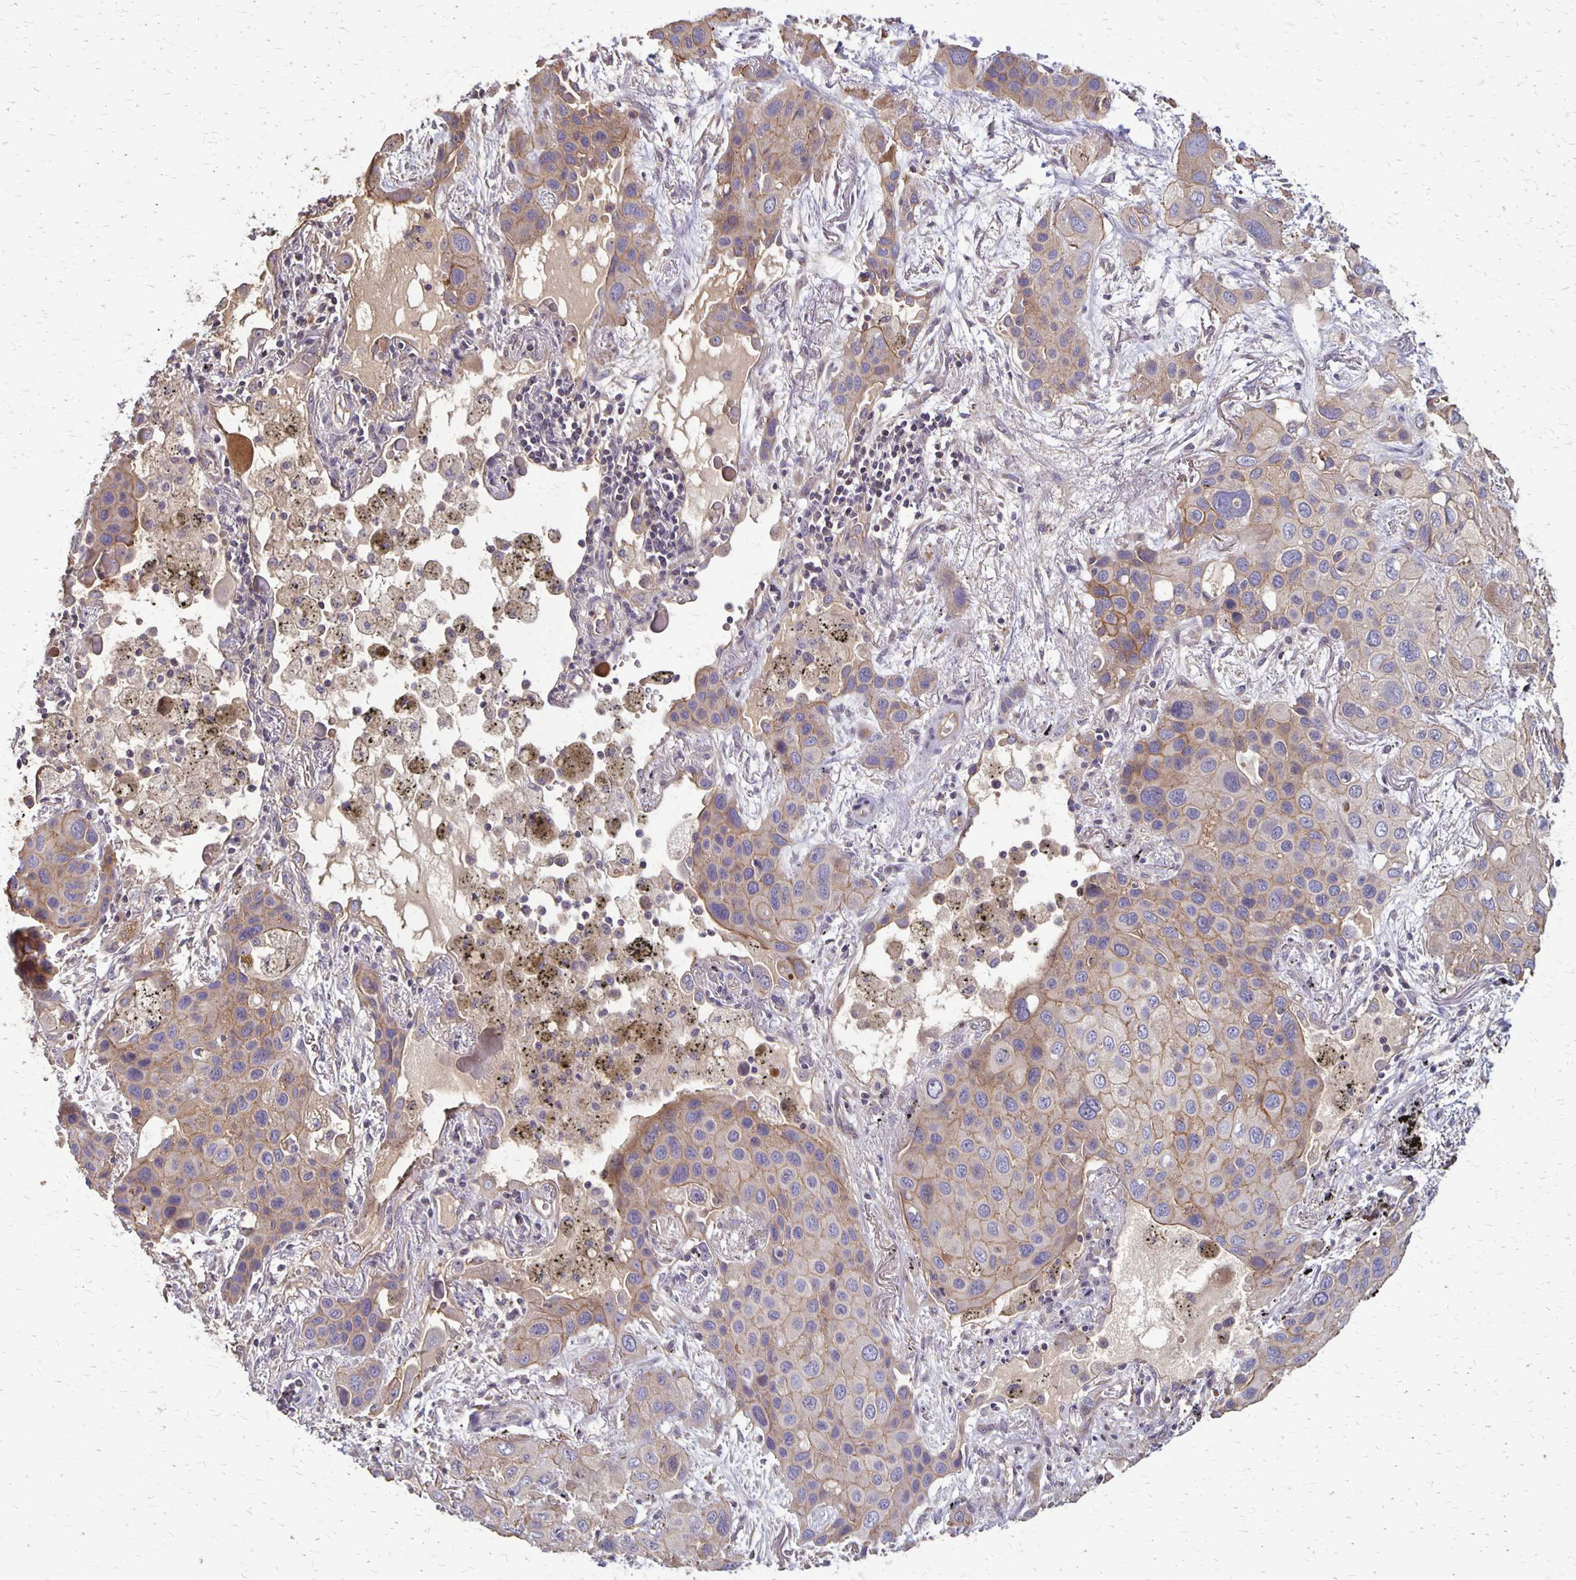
{"staining": {"intensity": "weak", "quantity": "25%-75%", "location": "cytoplasmic/membranous"}, "tissue": "lung cancer", "cell_type": "Tumor cells", "image_type": "cancer", "snomed": [{"axis": "morphology", "description": "Squamous cell carcinoma, NOS"}, {"axis": "morphology", "description": "Squamous cell carcinoma, metastatic, NOS"}, {"axis": "topography", "description": "Lung"}], "caption": "Protein expression analysis of human lung metastatic squamous cell carcinoma reveals weak cytoplasmic/membranous positivity in approximately 25%-75% of tumor cells. The protein of interest is stained brown, and the nuclei are stained in blue (DAB (3,3'-diaminobenzidine) IHC with brightfield microscopy, high magnification).", "gene": "PROM2", "patient": {"sex": "male", "age": 59}}